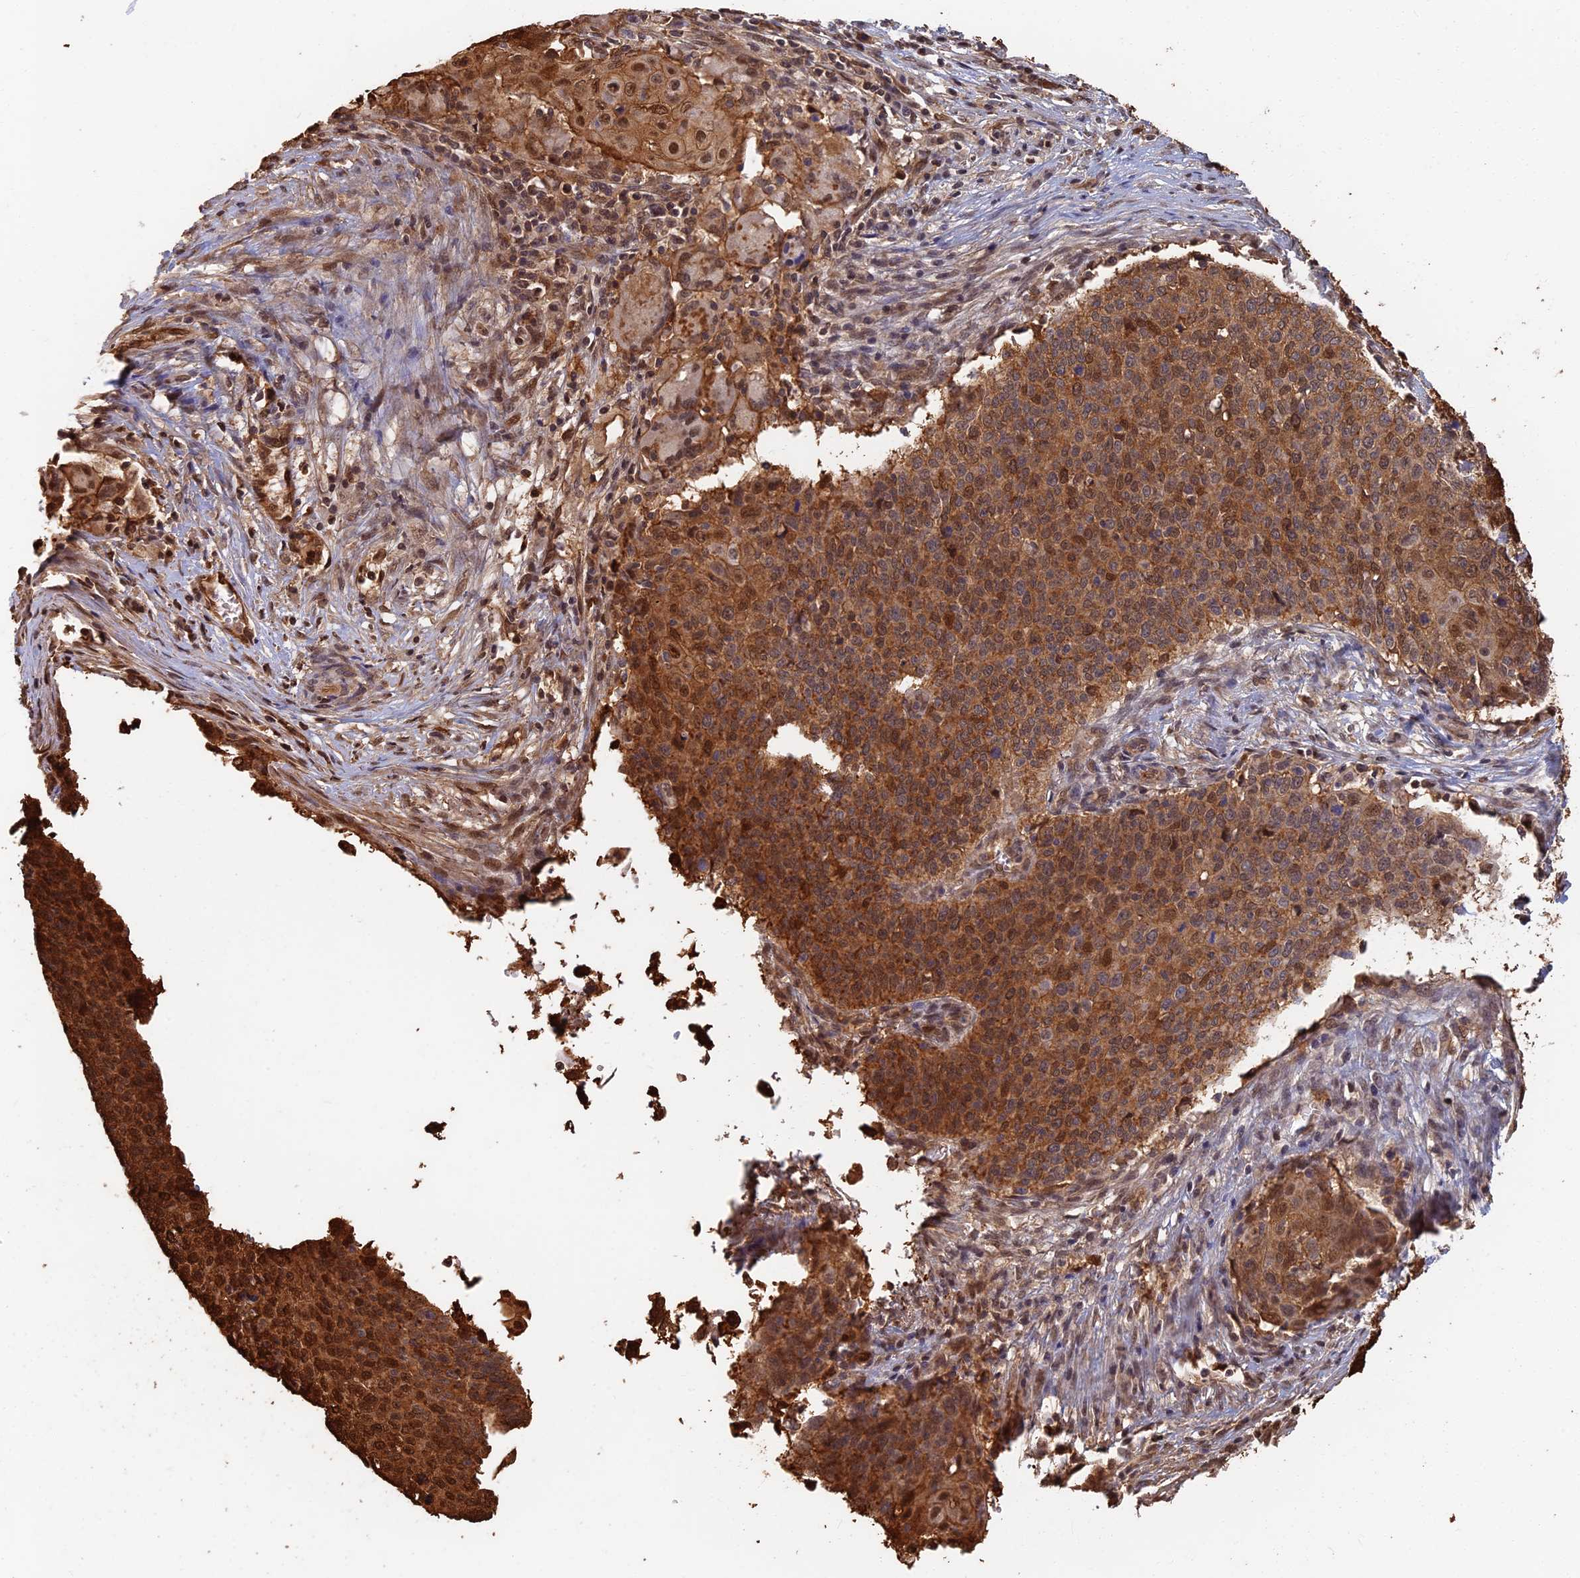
{"staining": {"intensity": "strong", "quantity": ">75%", "location": "cytoplasmic/membranous,nuclear"}, "tissue": "cervical cancer", "cell_type": "Tumor cells", "image_type": "cancer", "snomed": [{"axis": "morphology", "description": "Squamous cell carcinoma, NOS"}, {"axis": "topography", "description": "Cervix"}], "caption": "This is a micrograph of immunohistochemistry staining of cervical cancer, which shows strong staining in the cytoplasmic/membranous and nuclear of tumor cells.", "gene": "LRRN3", "patient": {"sex": "female", "age": 39}}